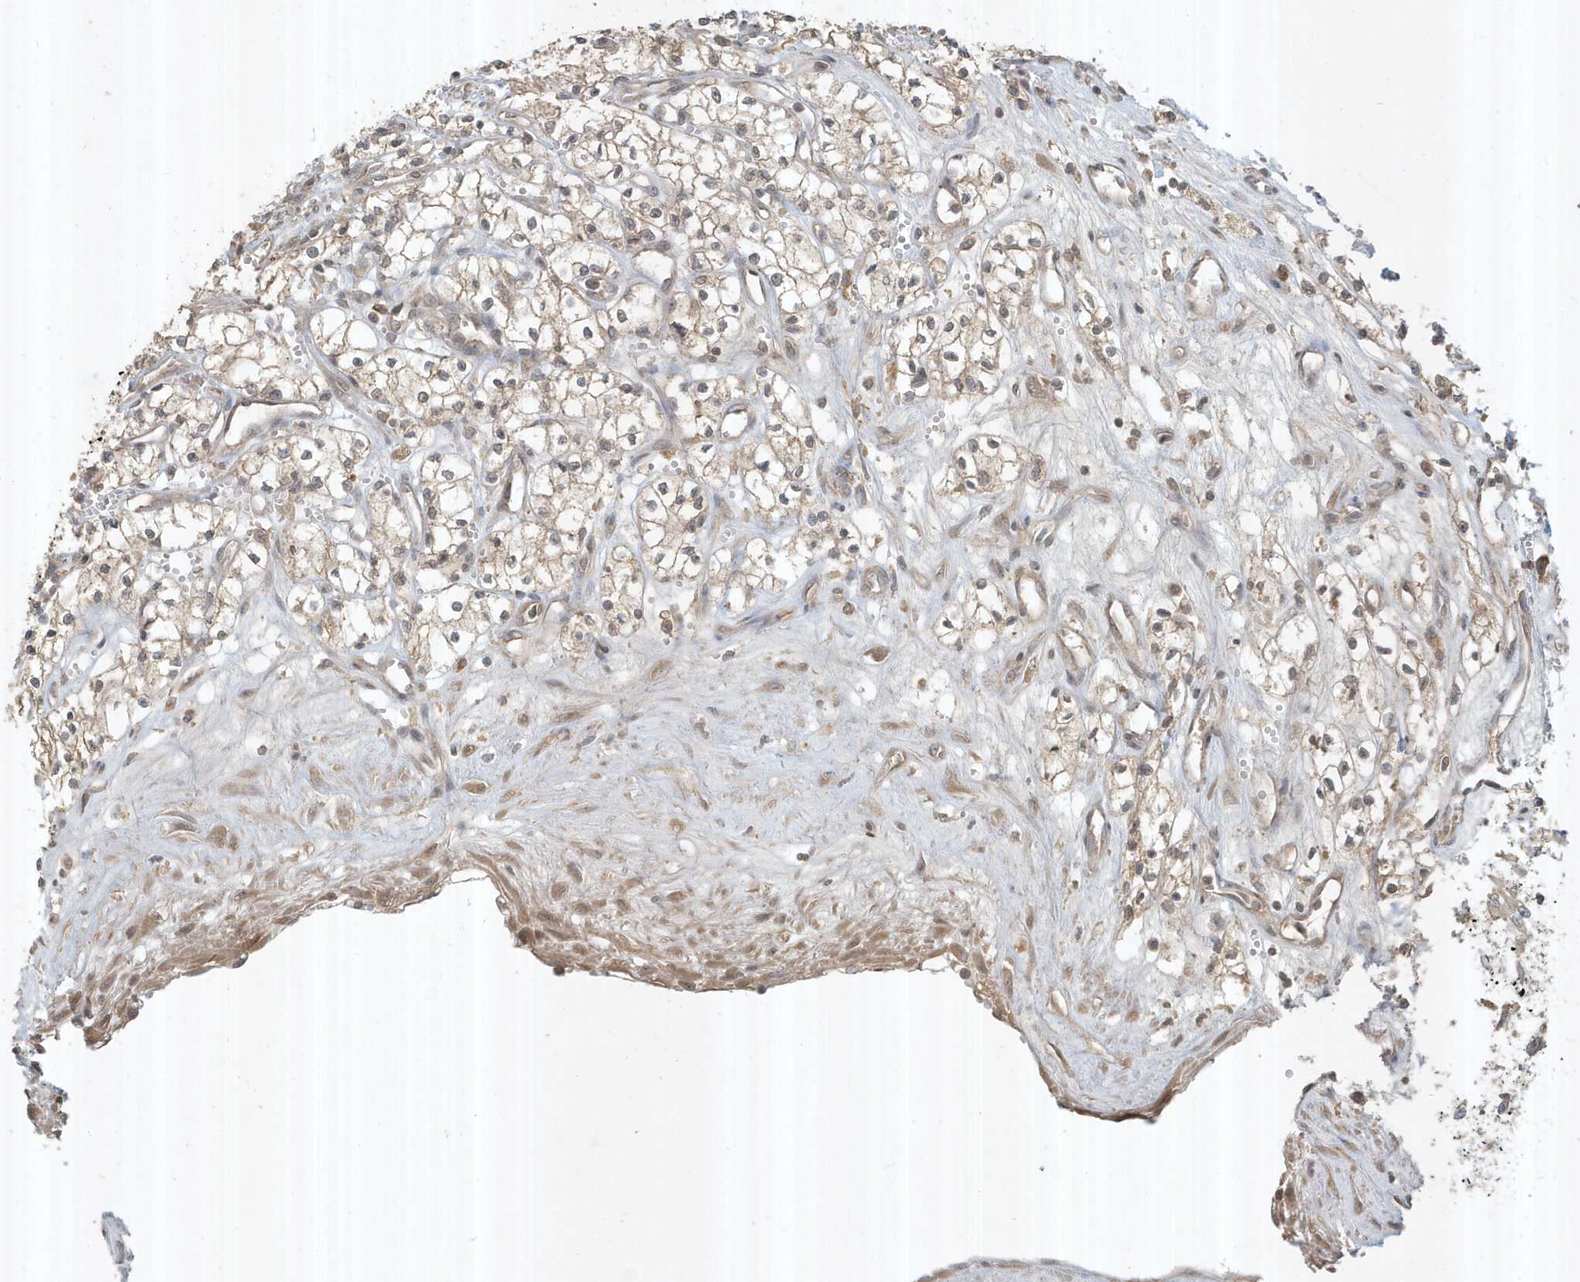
{"staining": {"intensity": "weak", "quantity": ">75%", "location": "cytoplasmic/membranous"}, "tissue": "renal cancer", "cell_type": "Tumor cells", "image_type": "cancer", "snomed": [{"axis": "morphology", "description": "Adenocarcinoma, NOS"}, {"axis": "topography", "description": "Kidney"}], "caption": "Immunohistochemistry (IHC) (DAB (3,3'-diaminobenzidine)) staining of adenocarcinoma (renal) shows weak cytoplasmic/membranous protein staining in about >75% of tumor cells. The staining is performed using DAB (3,3'-diaminobenzidine) brown chromogen to label protein expression. The nuclei are counter-stained blue using hematoxylin.", "gene": "ABCB9", "patient": {"sex": "male", "age": 59}}